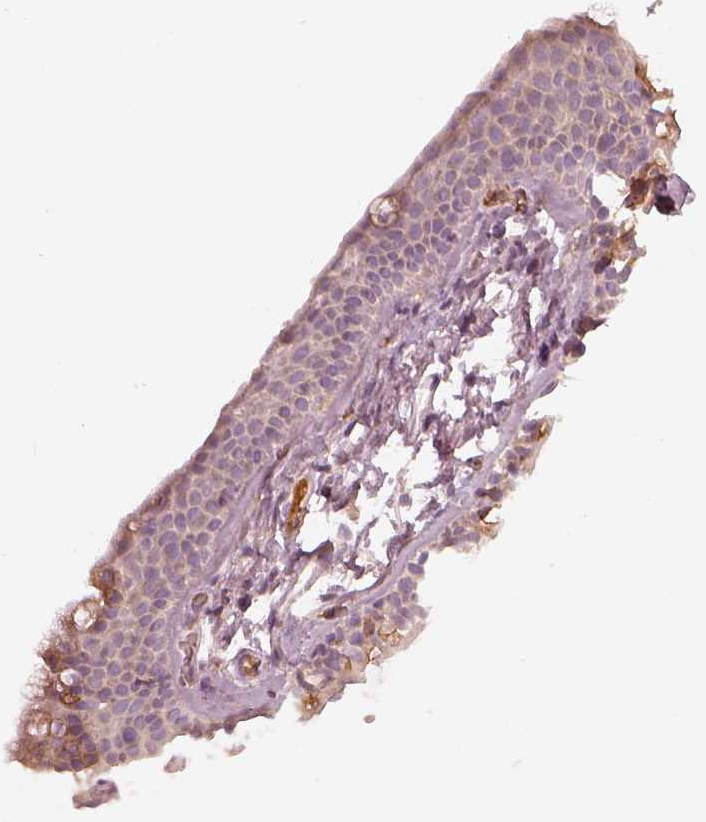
{"staining": {"intensity": "moderate", "quantity": ">75%", "location": "cytoplasmic/membranous,nuclear"}, "tissue": "adipose tissue", "cell_type": "Adipocytes", "image_type": "normal", "snomed": [{"axis": "morphology", "description": "Normal tissue, NOS"}, {"axis": "topography", "description": "Cartilage tissue"}, {"axis": "topography", "description": "Bronchus"}], "caption": "Immunohistochemistry (IHC) histopathology image of unremarkable human adipose tissue stained for a protein (brown), which exhibits medium levels of moderate cytoplasmic/membranous,nuclear staining in about >75% of adipocytes.", "gene": "GORASP2", "patient": {"sex": "female", "age": 79}}